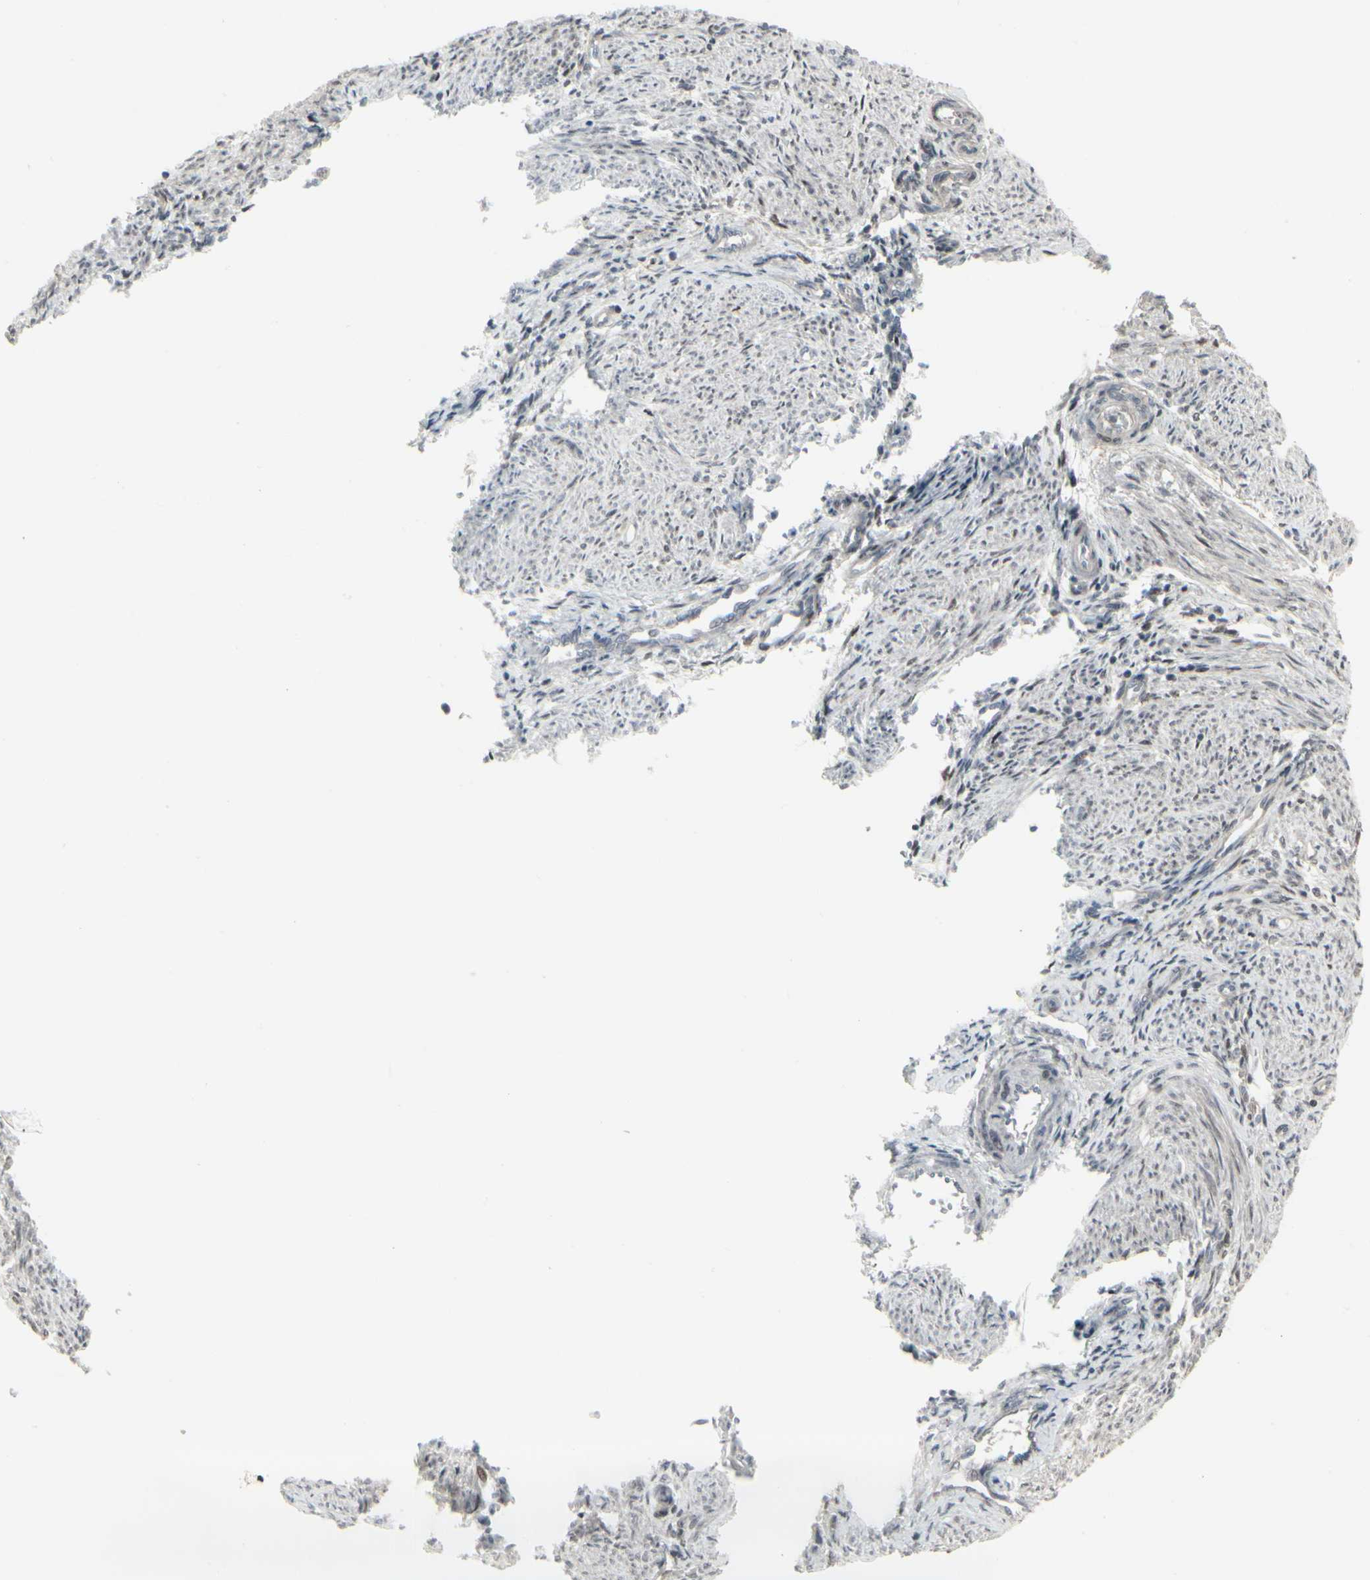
{"staining": {"intensity": "weak", "quantity": "25%-75%", "location": "cytoplasmic/membranous,nuclear"}, "tissue": "endometrium", "cell_type": "Cells in endometrial stroma", "image_type": "normal", "snomed": [{"axis": "morphology", "description": "Normal tissue, NOS"}, {"axis": "topography", "description": "Endometrium"}], "caption": "Cells in endometrial stroma display low levels of weak cytoplasmic/membranous,nuclear expression in about 25%-75% of cells in benign human endometrium.", "gene": "IGFBP6", "patient": {"sex": "female", "age": 36}}